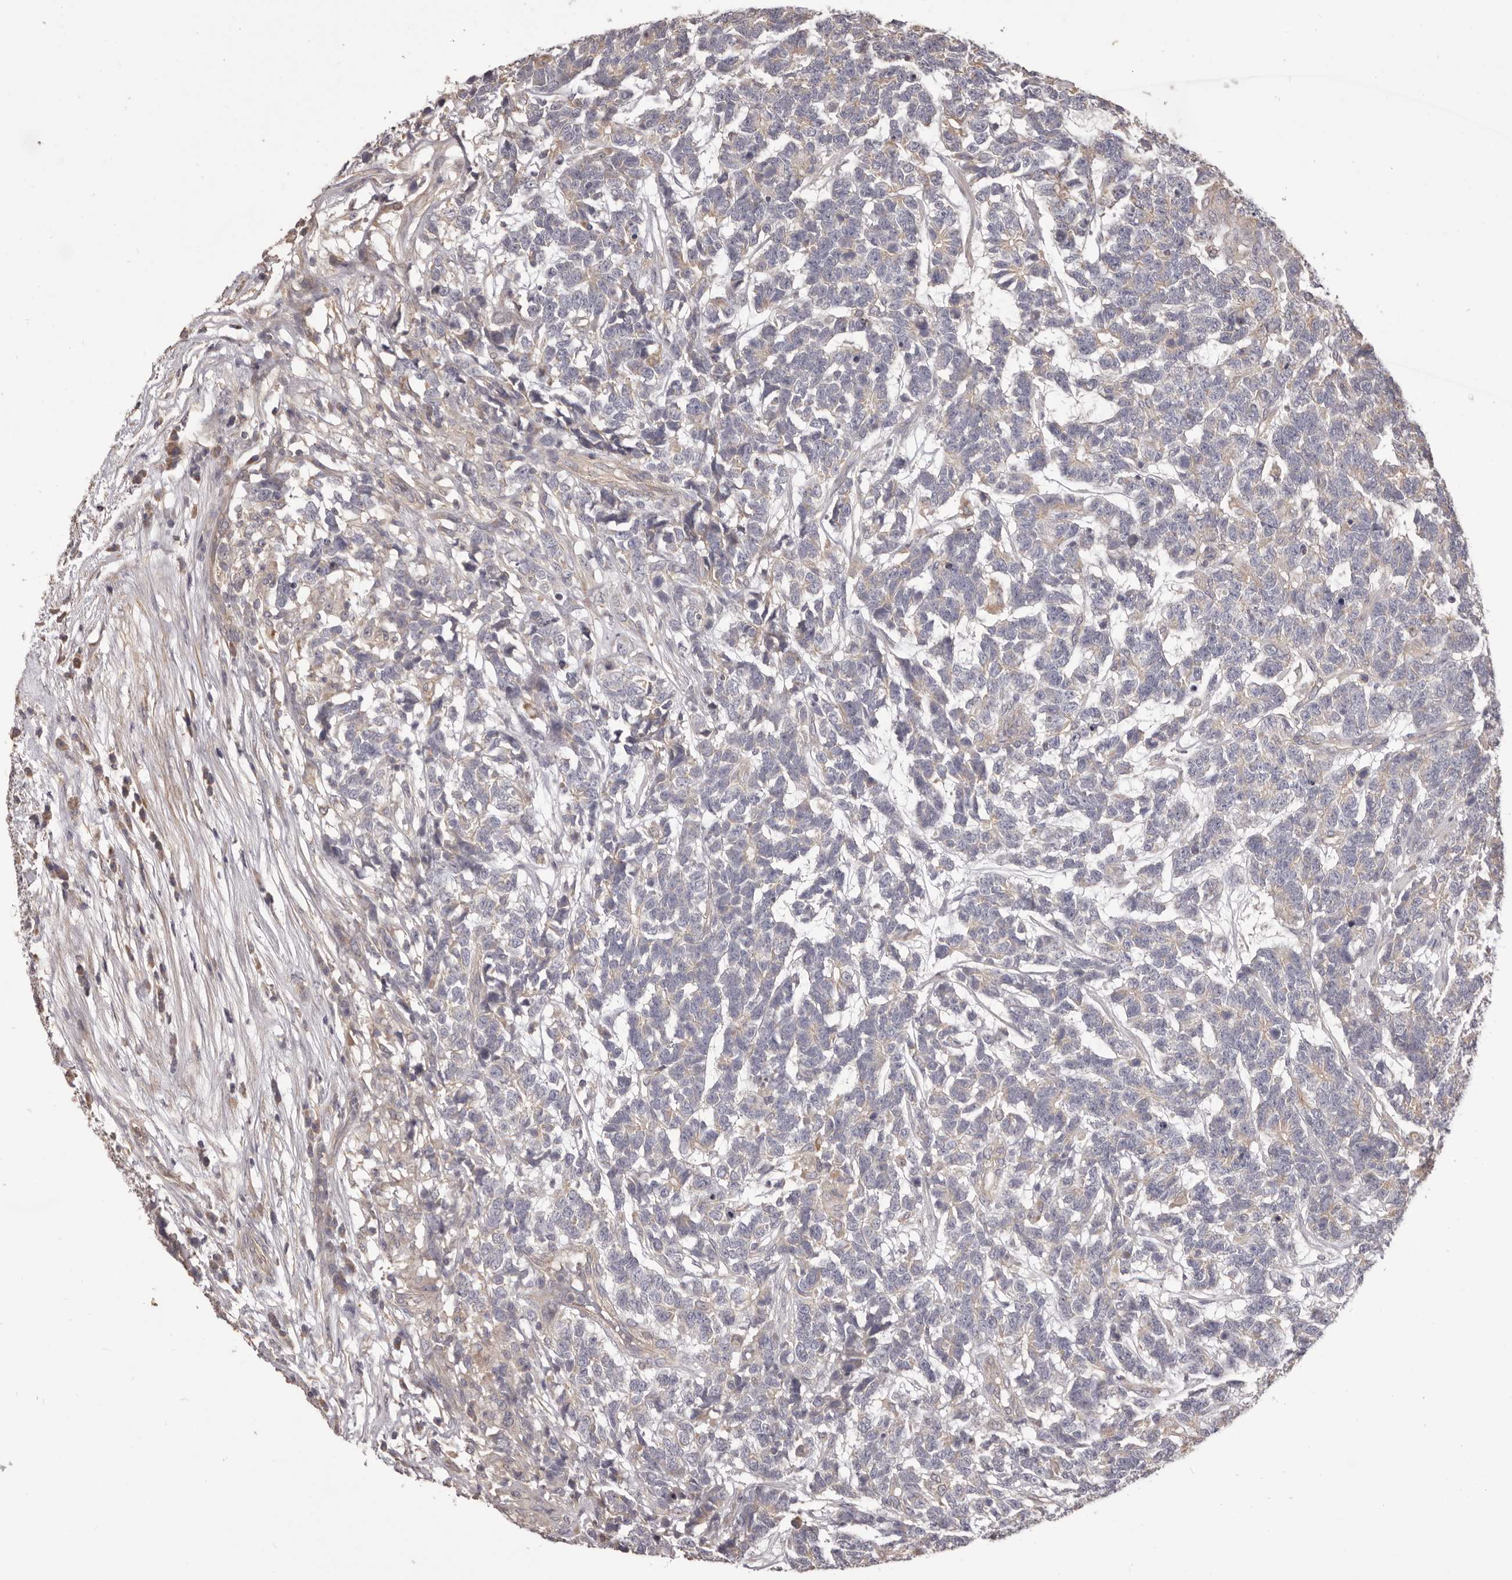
{"staining": {"intensity": "negative", "quantity": "none", "location": "none"}, "tissue": "testis cancer", "cell_type": "Tumor cells", "image_type": "cancer", "snomed": [{"axis": "morphology", "description": "Carcinoma, Embryonal, NOS"}, {"axis": "topography", "description": "Testis"}], "caption": "DAB (3,3'-diaminobenzidine) immunohistochemical staining of embryonal carcinoma (testis) reveals no significant expression in tumor cells.", "gene": "HRH1", "patient": {"sex": "male", "age": 26}}